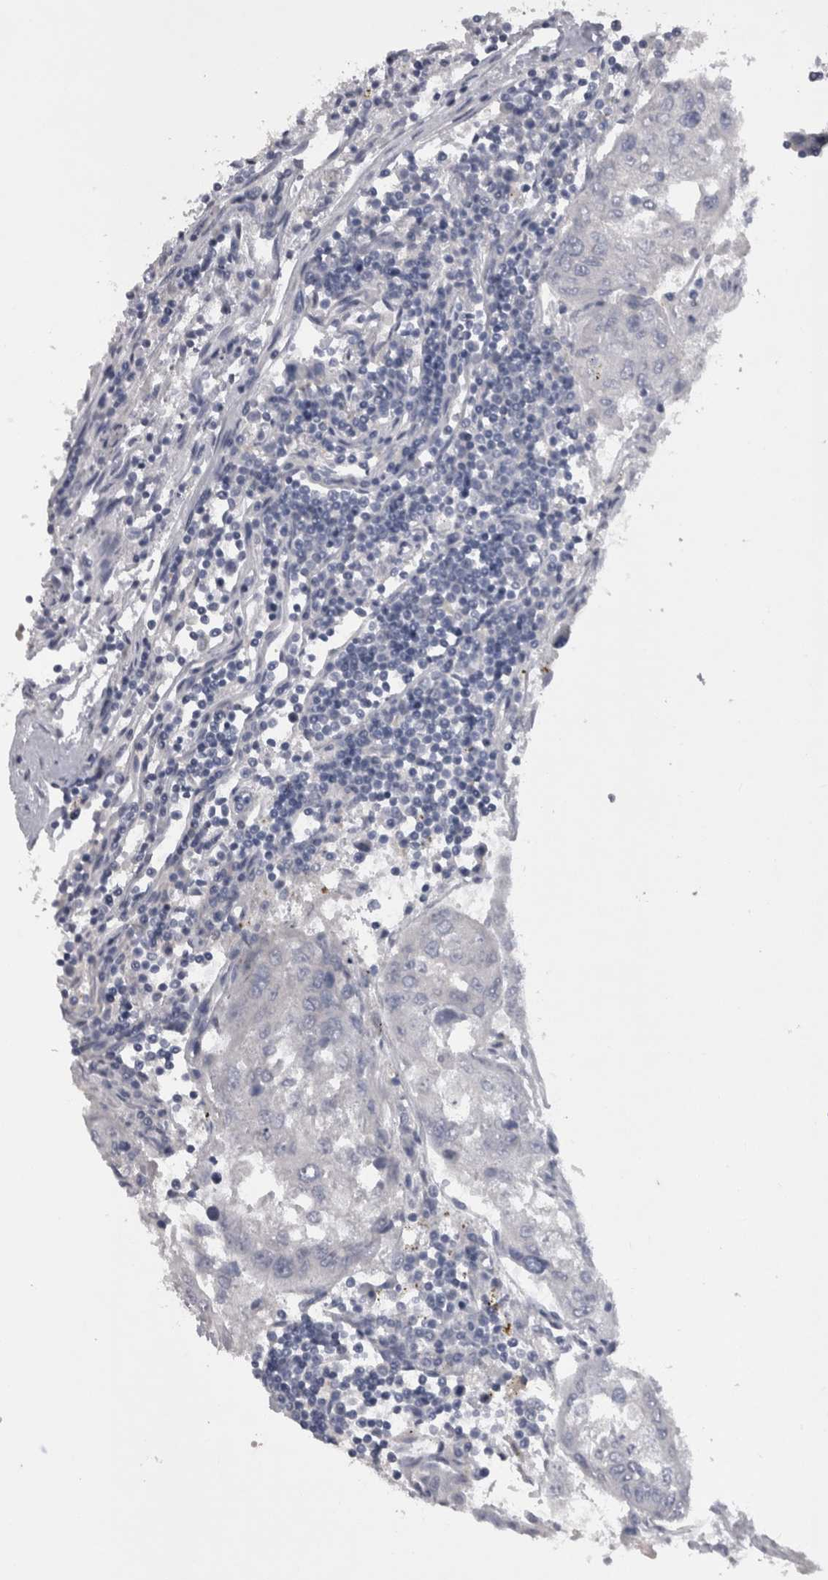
{"staining": {"intensity": "negative", "quantity": "none", "location": "none"}, "tissue": "urothelial cancer", "cell_type": "Tumor cells", "image_type": "cancer", "snomed": [{"axis": "morphology", "description": "Urothelial carcinoma, High grade"}, {"axis": "topography", "description": "Lymph node"}, {"axis": "topography", "description": "Urinary bladder"}], "caption": "Tumor cells show no significant protein staining in urothelial cancer.", "gene": "ADAM2", "patient": {"sex": "male", "age": 51}}